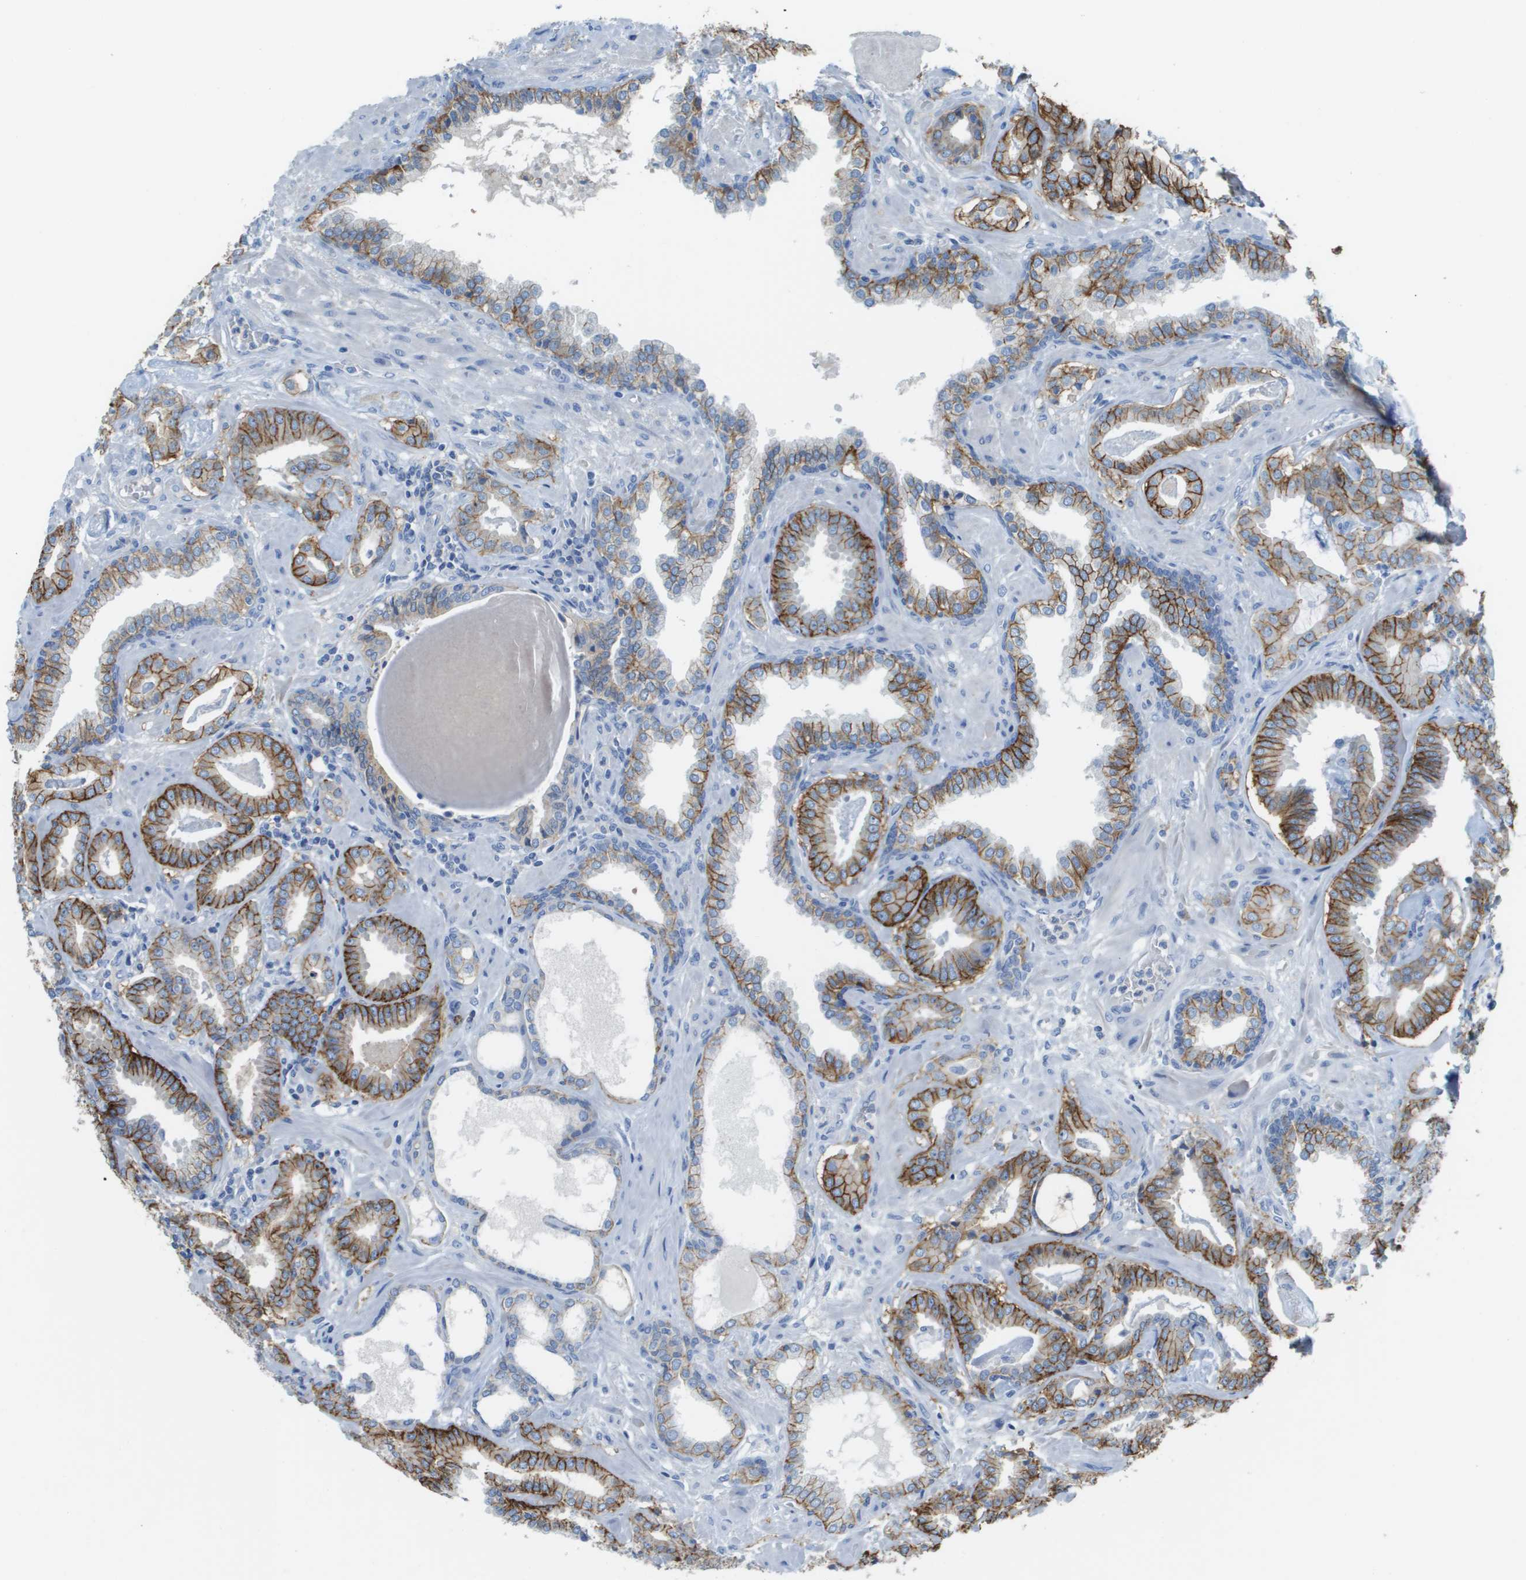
{"staining": {"intensity": "strong", "quantity": ">75%", "location": "cytoplasmic/membranous"}, "tissue": "prostate cancer", "cell_type": "Tumor cells", "image_type": "cancer", "snomed": [{"axis": "morphology", "description": "Adenocarcinoma, Low grade"}, {"axis": "topography", "description": "Prostate"}], "caption": "Protein staining displays strong cytoplasmic/membranous expression in about >75% of tumor cells in prostate low-grade adenocarcinoma.", "gene": "CD46", "patient": {"sex": "male", "age": 53}}